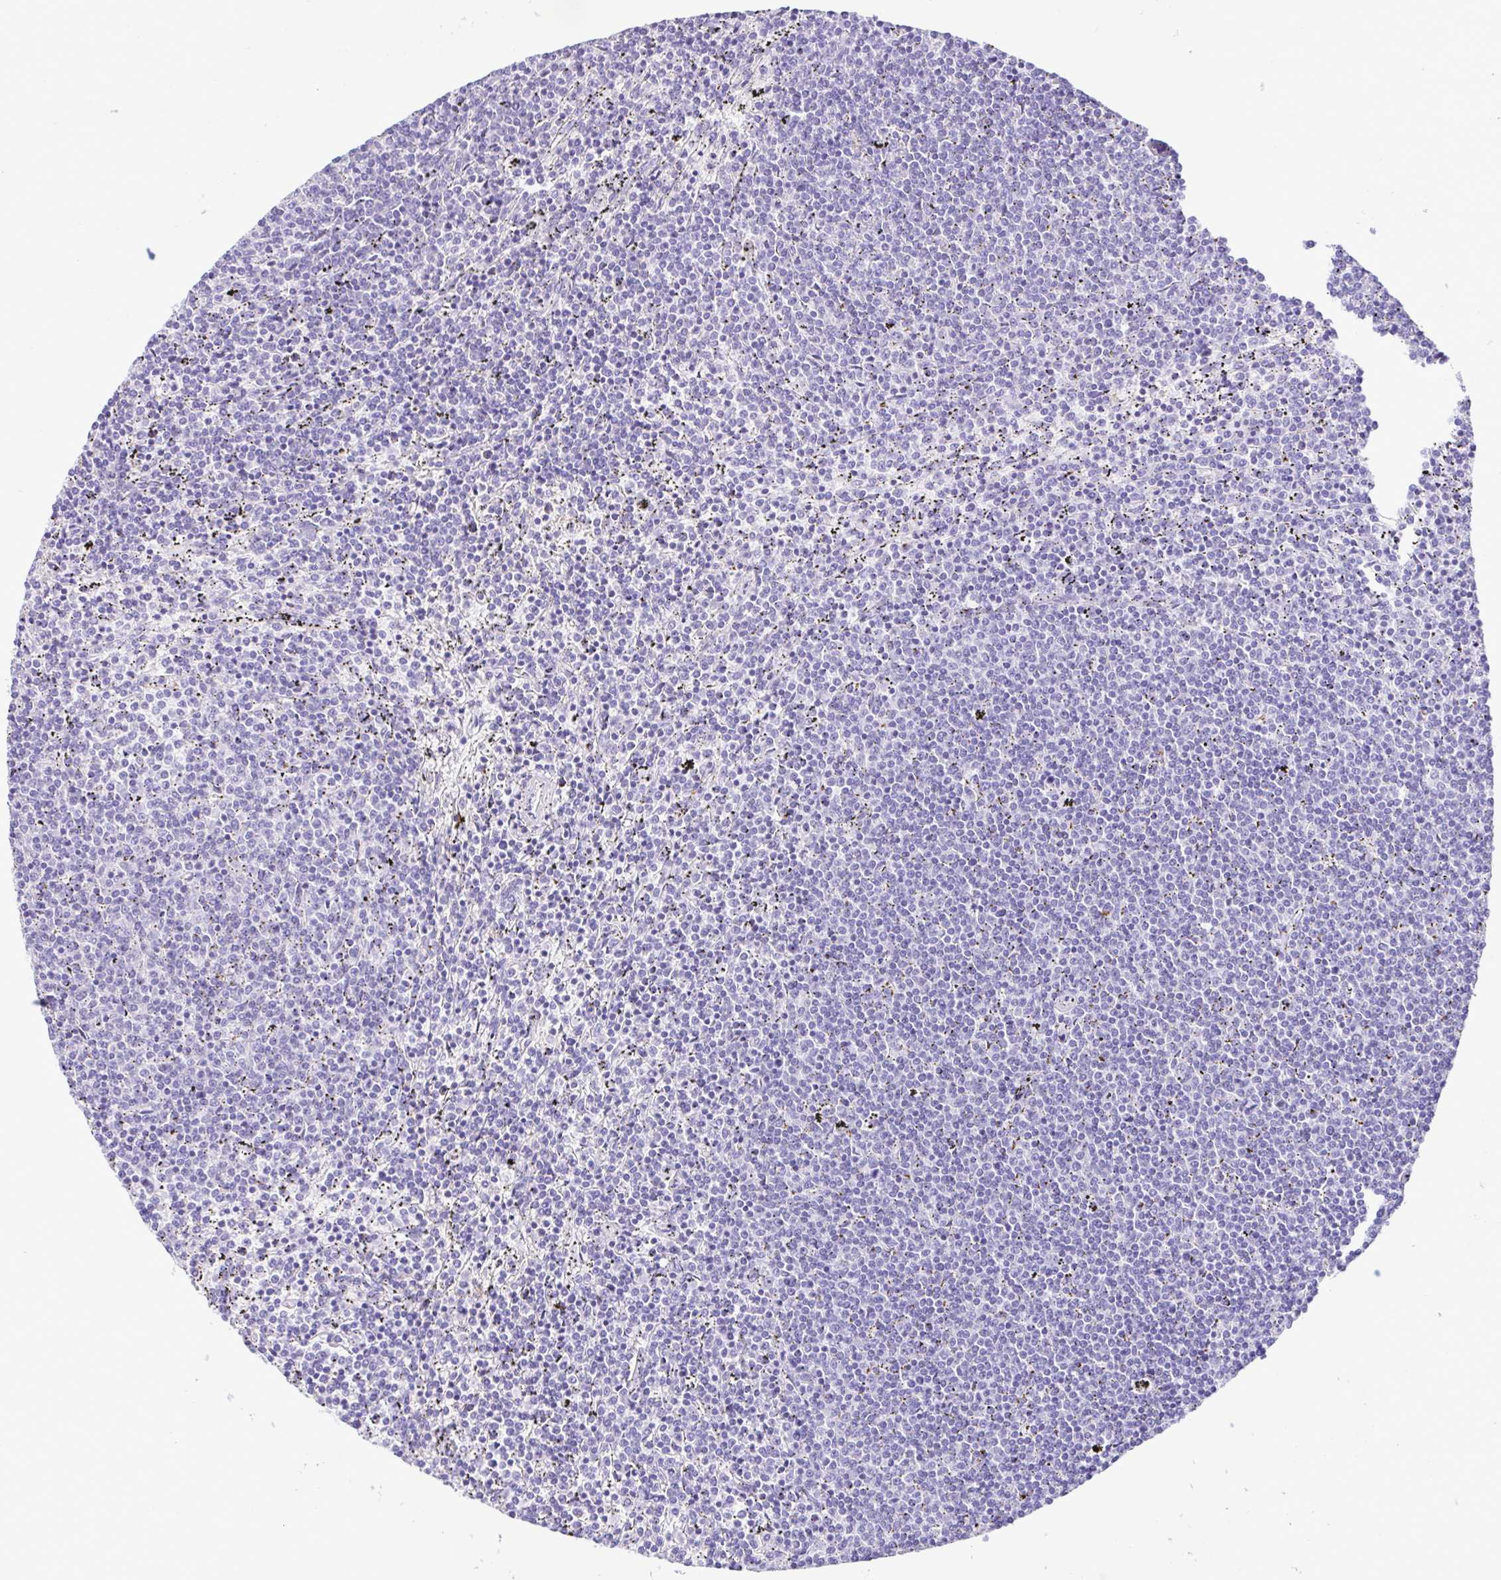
{"staining": {"intensity": "negative", "quantity": "none", "location": "none"}, "tissue": "lymphoma", "cell_type": "Tumor cells", "image_type": "cancer", "snomed": [{"axis": "morphology", "description": "Malignant lymphoma, non-Hodgkin's type, Low grade"}, {"axis": "topography", "description": "Spleen"}], "caption": "The IHC image has no significant positivity in tumor cells of lymphoma tissue.", "gene": "CYP17A1", "patient": {"sex": "female", "age": 50}}